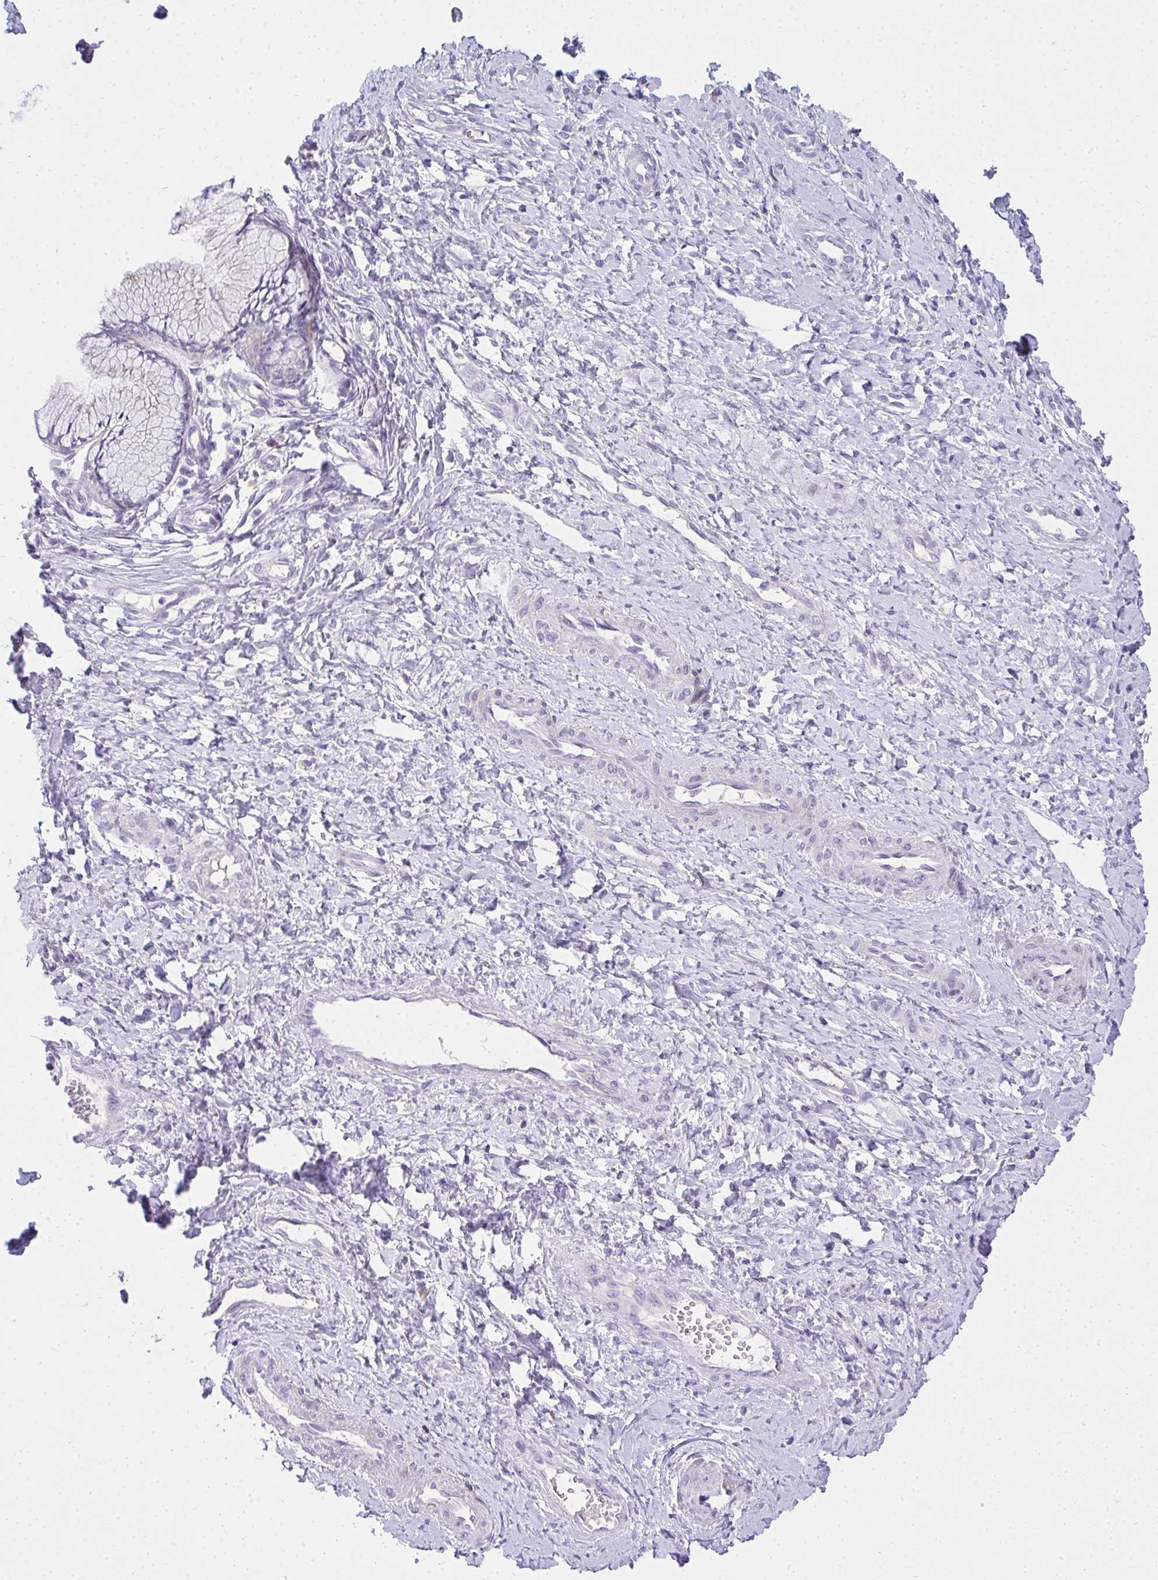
{"staining": {"intensity": "negative", "quantity": "none", "location": "none"}, "tissue": "cervix", "cell_type": "Glandular cells", "image_type": "normal", "snomed": [{"axis": "morphology", "description": "Normal tissue, NOS"}, {"axis": "topography", "description": "Cervix"}], "caption": "Cervix stained for a protein using IHC shows no staining glandular cells.", "gene": "ADRA2C", "patient": {"sex": "female", "age": 37}}